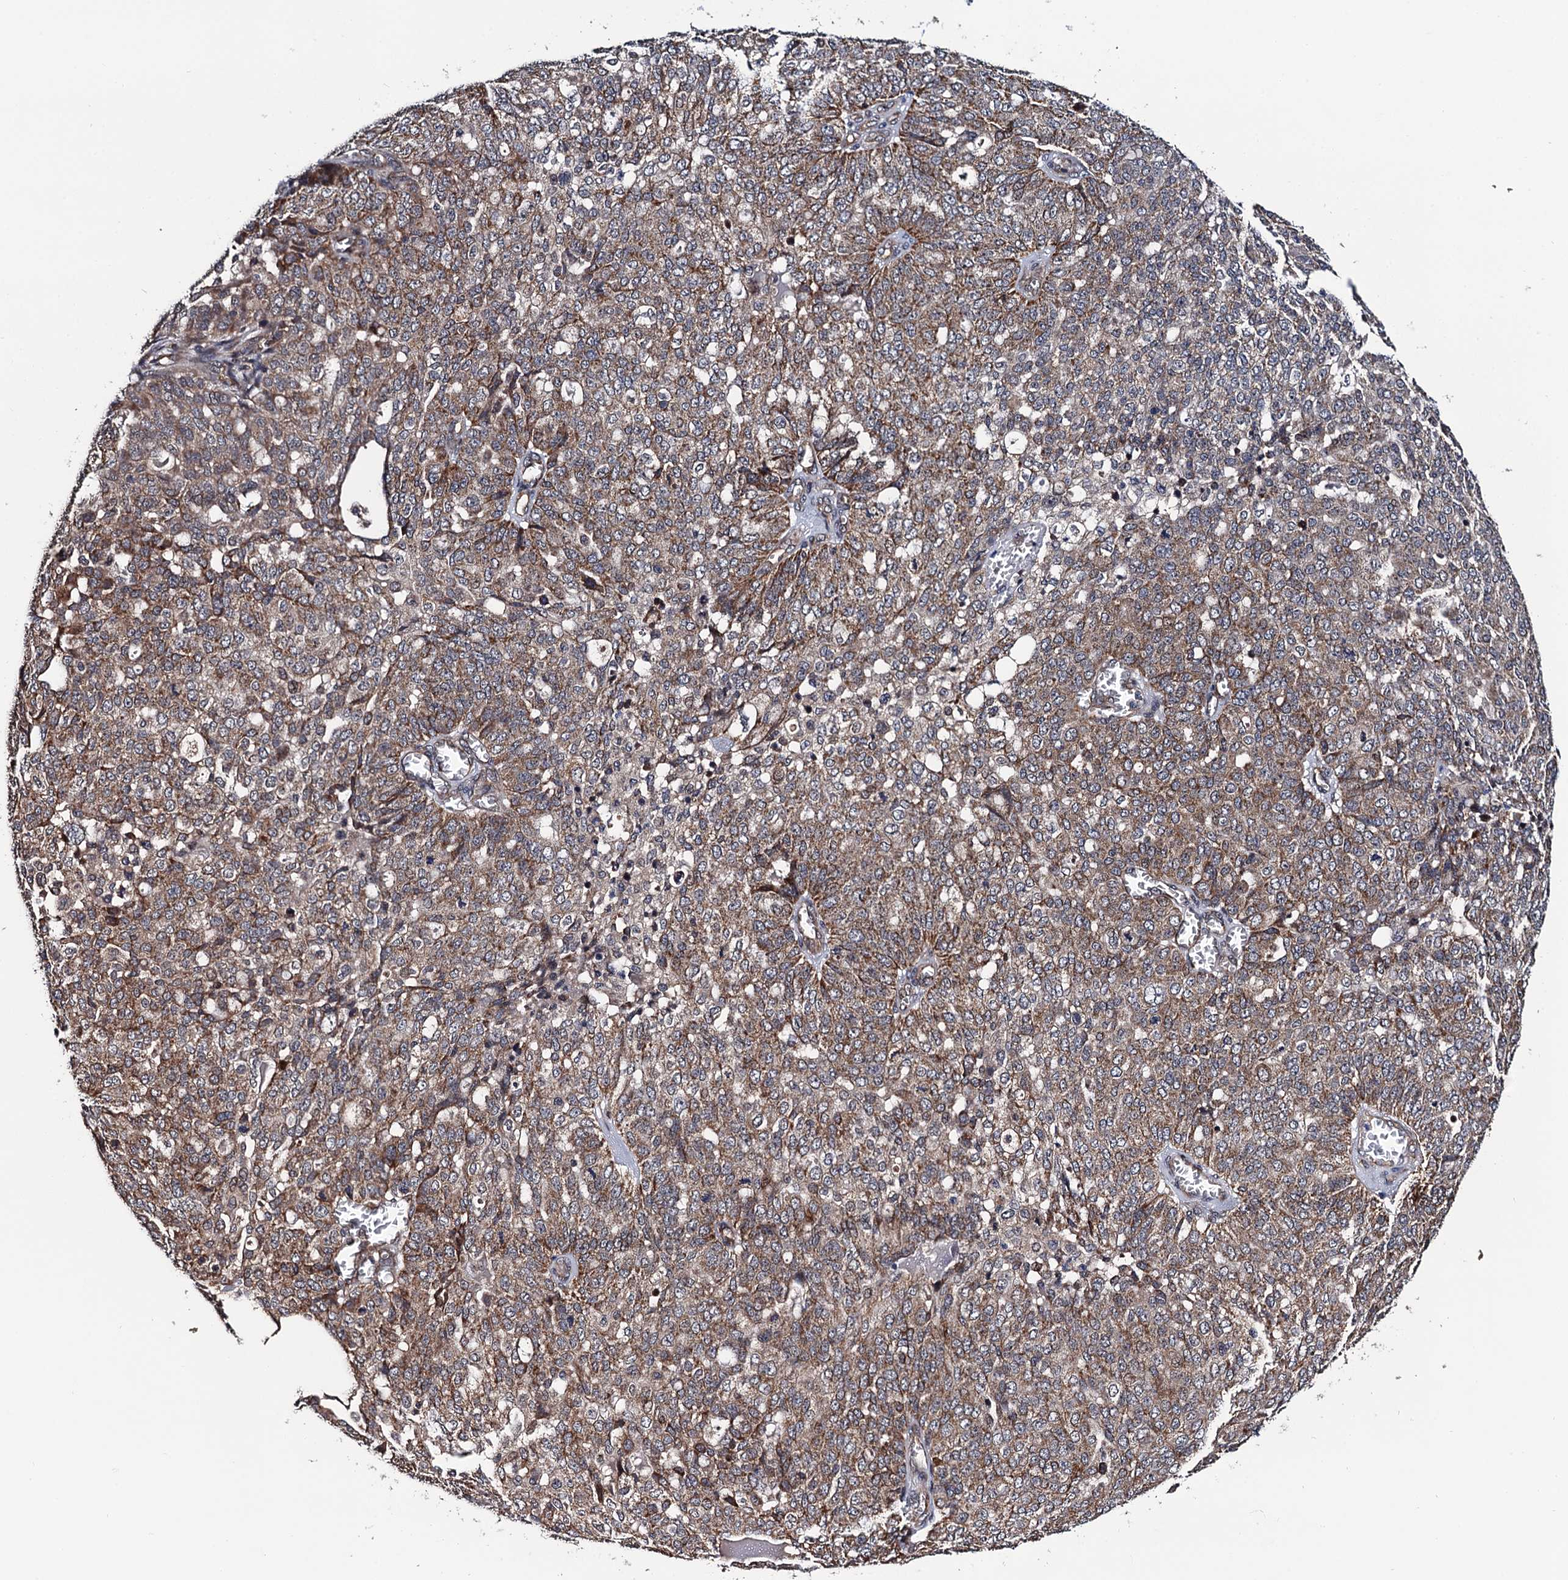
{"staining": {"intensity": "moderate", "quantity": ">75%", "location": "cytoplasmic/membranous"}, "tissue": "ovarian cancer", "cell_type": "Tumor cells", "image_type": "cancer", "snomed": [{"axis": "morphology", "description": "Cystadenocarcinoma, serous, NOS"}, {"axis": "topography", "description": "Soft tissue"}, {"axis": "topography", "description": "Ovary"}], "caption": "Immunohistochemistry (IHC) micrograph of ovarian cancer (serous cystadenocarcinoma) stained for a protein (brown), which displays medium levels of moderate cytoplasmic/membranous staining in approximately >75% of tumor cells.", "gene": "NAA16", "patient": {"sex": "female", "age": 57}}